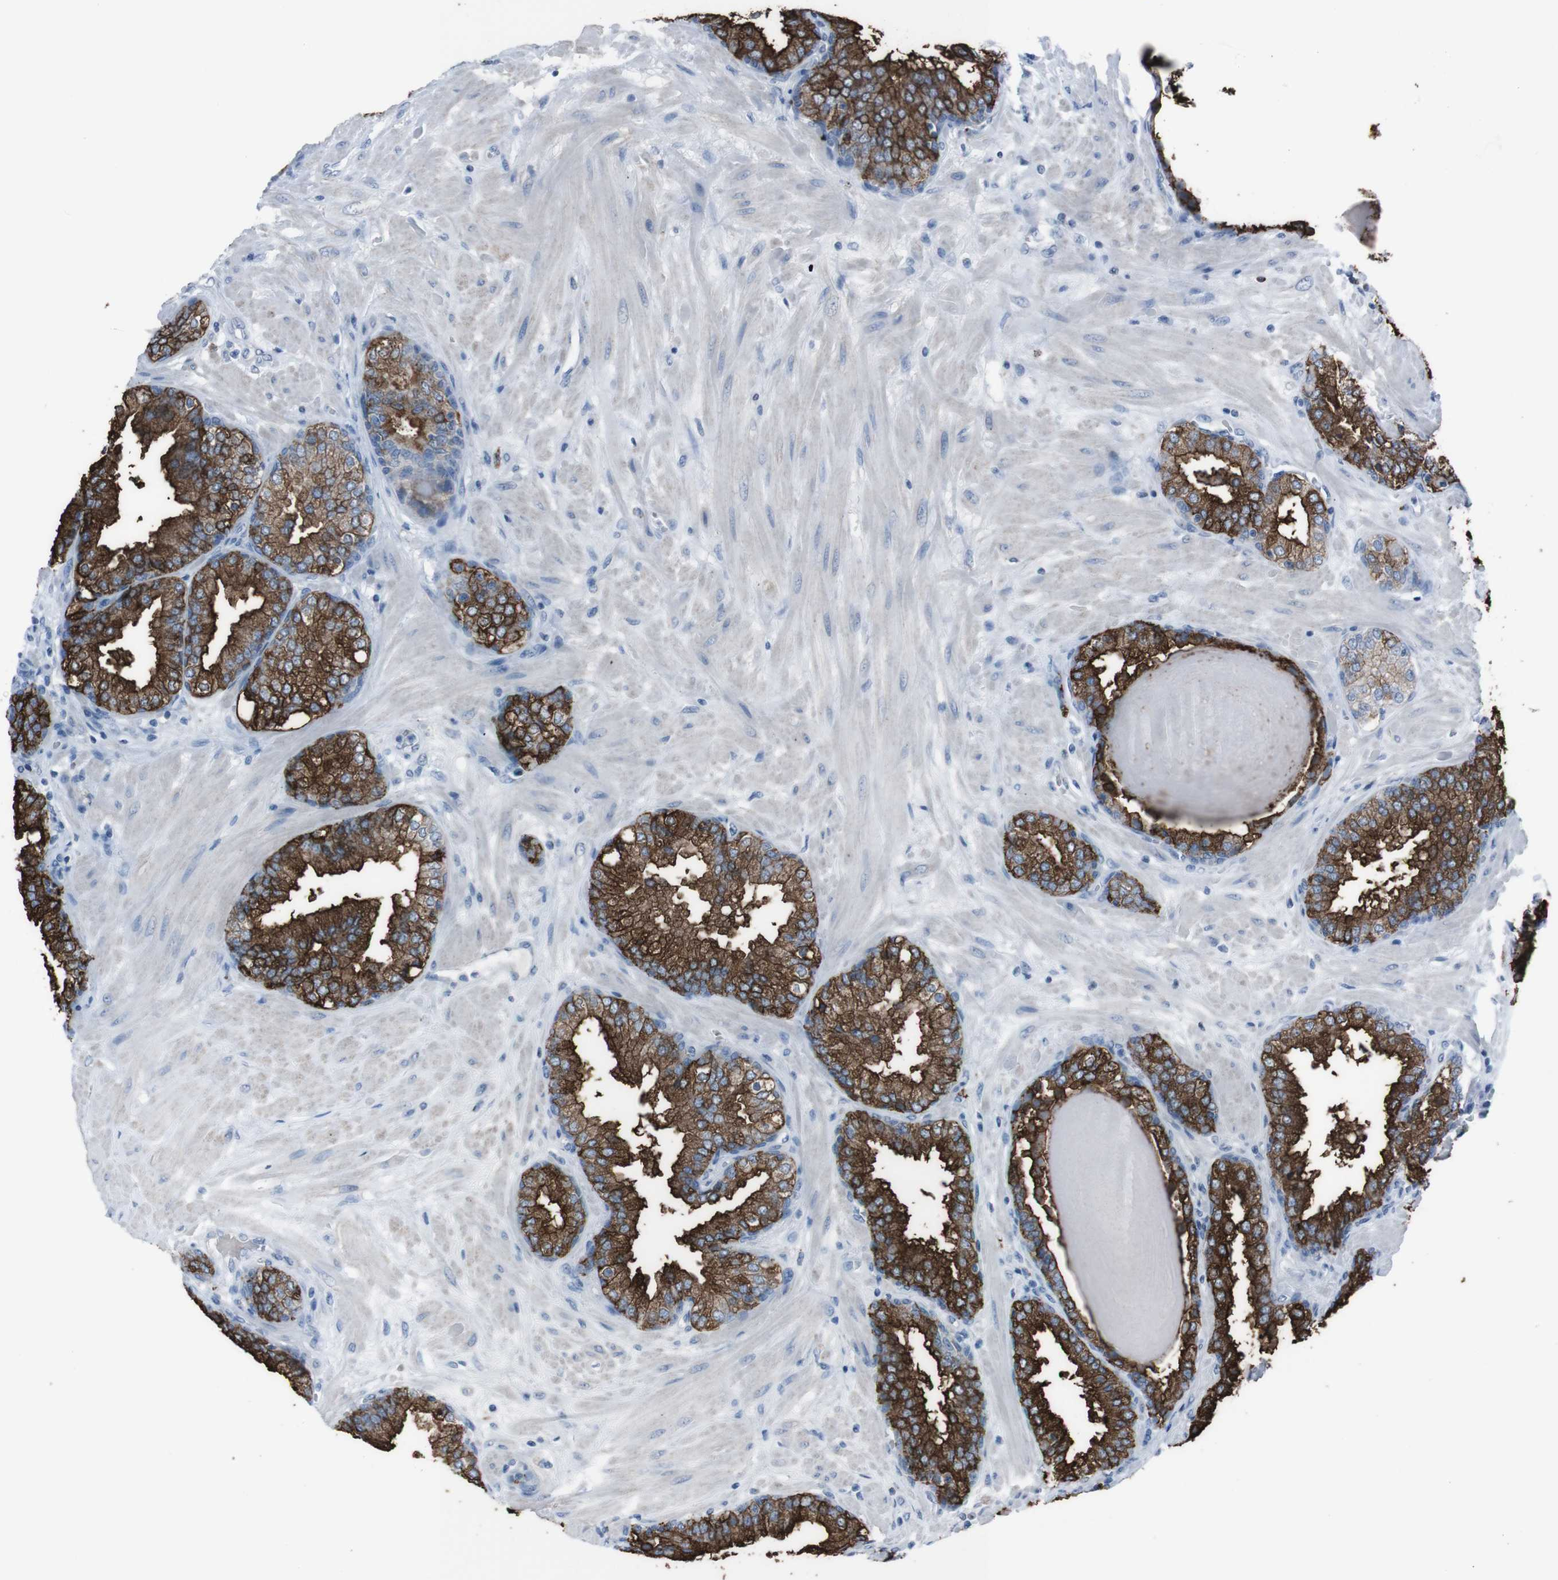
{"staining": {"intensity": "strong", "quantity": ">75%", "location": "cytoplasmic/membranous"}, "tissue": "prostate", "cell_type": "Glandular cells", "image_type": "normal", "snomed": [{"axis": "morphology", "description": "Normal tissue, NOS"}, {"axis": "topography", "description": "Prostate"}], "caption": "The histopathology image demonstrates immunohistochemical staining of benign prostate. There is strong cytoplasmic/membranous positivity is appreciated in approximately >75% of glandular cells.", "gene": "ST6GAL1", "patient": {"sex": "male", "age": 51}}